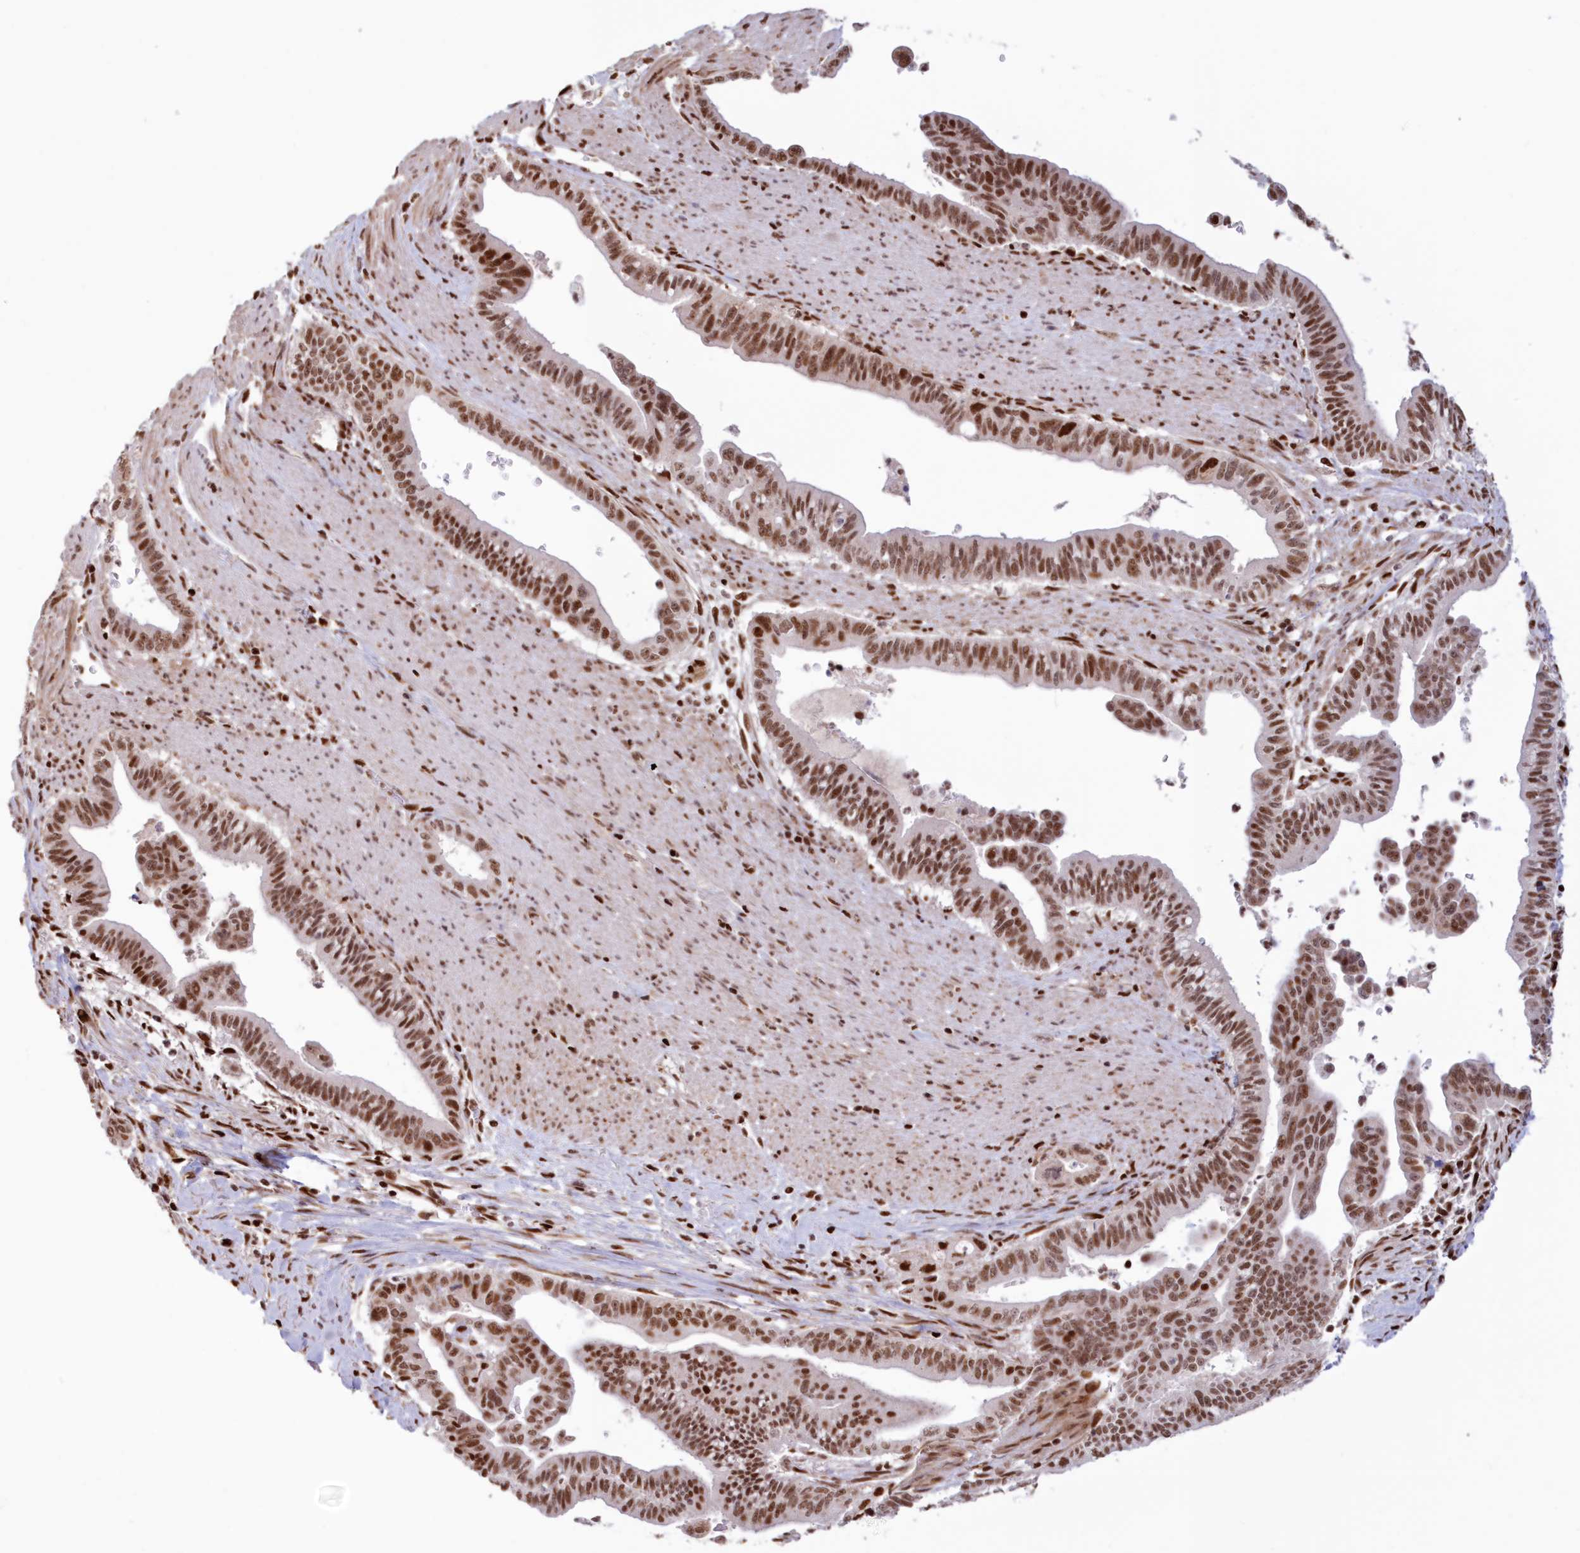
{"staining": {"intensity": "moderate", "quantity": ">75%", "location": "nuclear"}, "tissue": "pancreatic cancer", "cell_type": "Tumor cells", "image_type": "cancer", "snomed": [{"axis": "morphology", "description": "Adenocarcinoma, NOS"}, {"axis": "topography", "description": "Pancreas"}], "caption": "Approximately >75% of tumor cells in human adenocarcinoma (pancreatic) reveal moderate nuclear protein positivity as visualized by brown immunohistochemical staining.", "gene": "POLR2B", "patient": {"sex": "male", "age": 70}}